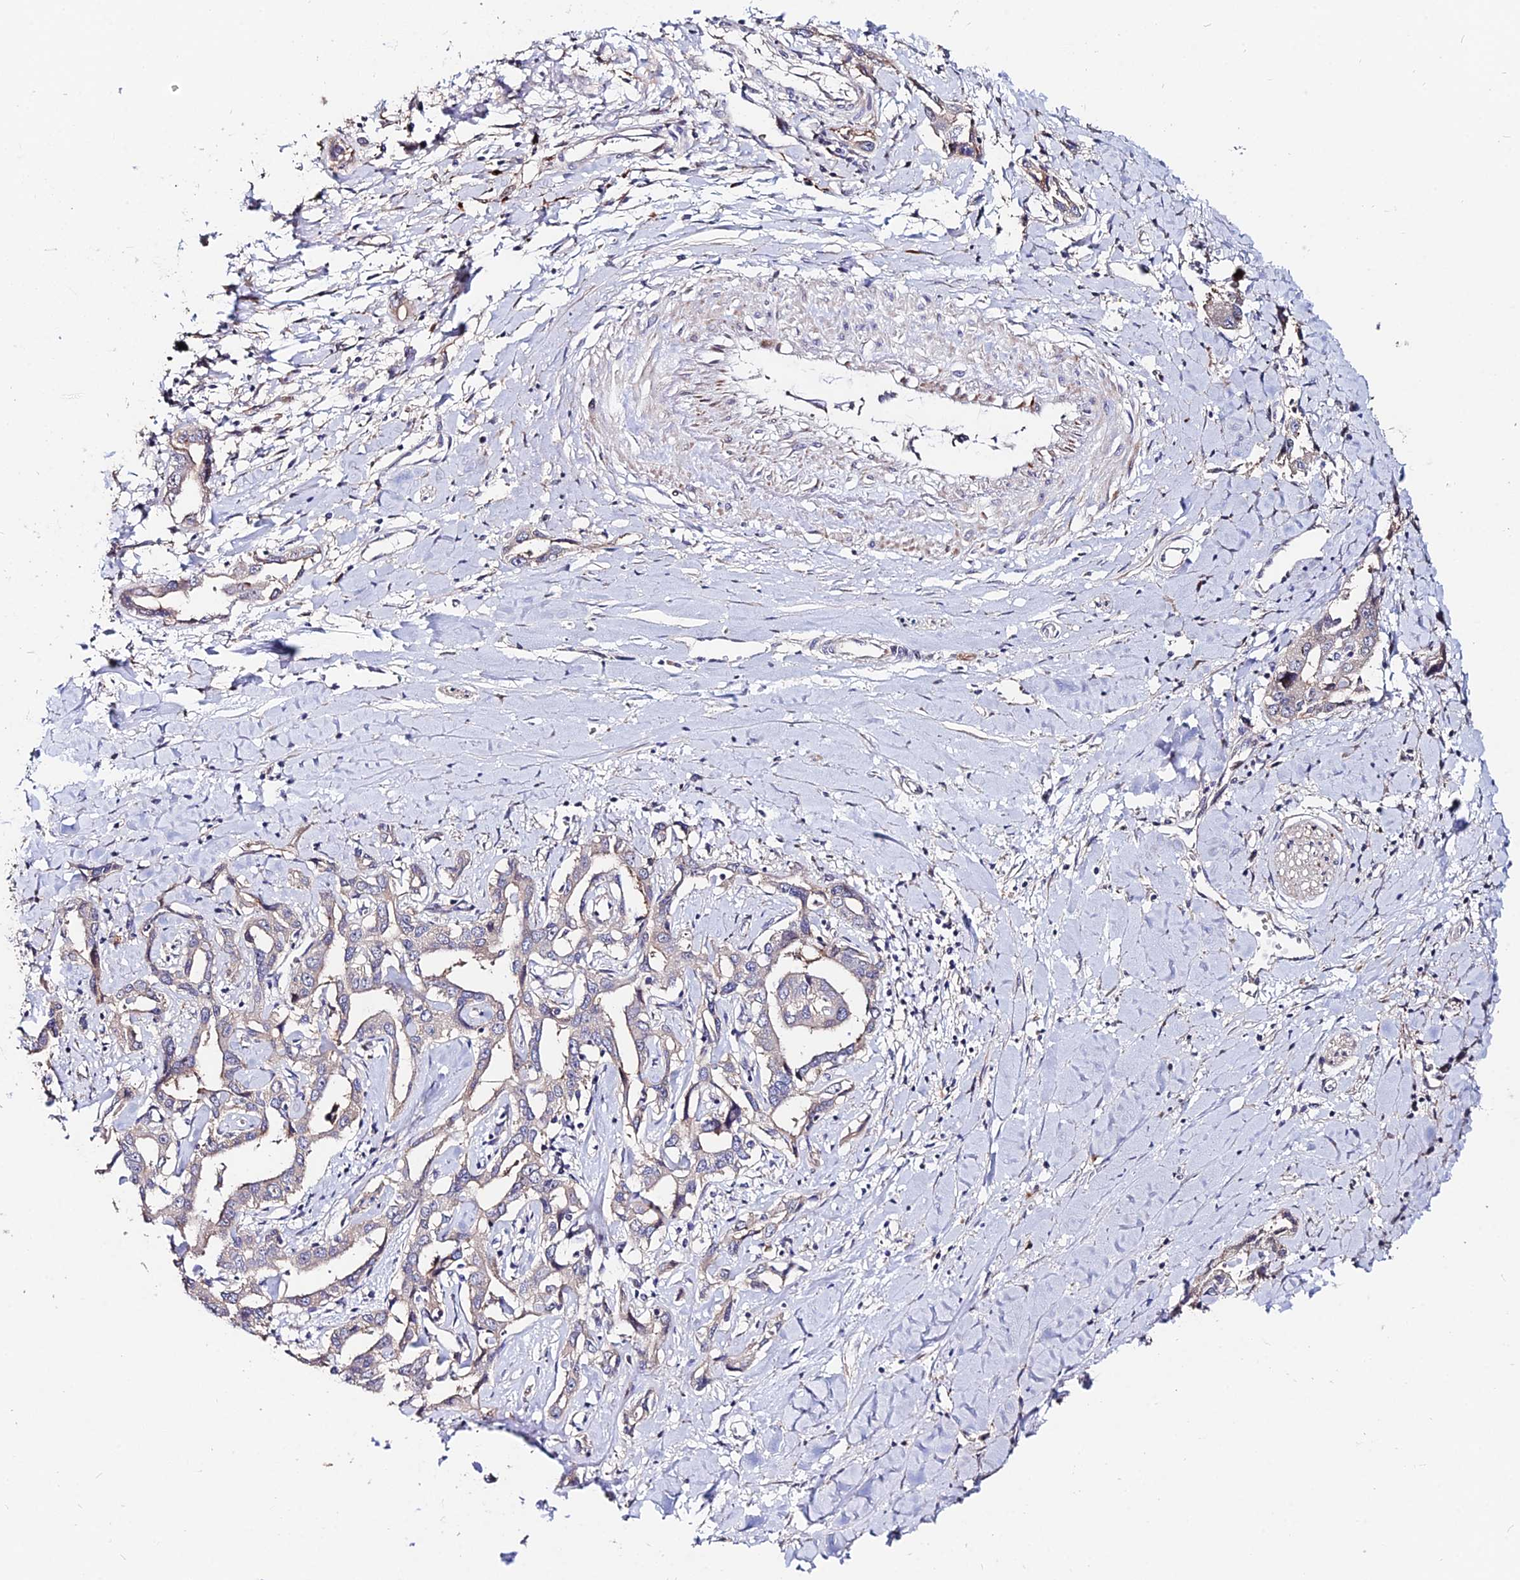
{"staining": {"intensity": "weak", "quantity": "<25%", "location": "cytoplasmic/membranous"}, "tissue": "liver cancer", "cell_type": "Tumor cells", "image_type": "cancer", "snomed": [{"axis": "morphology", "description": "Cholangiocarcinoma"}, {"axis": "topography", "description": "Liver"}], "caption": "Immunohistochemical staining of liver cancer (cholangiocarcinoma) demonstrates no significant staining in tumor cells.", "gene": "ACTR5", "patient": {"sex": "male", "age": 59}}